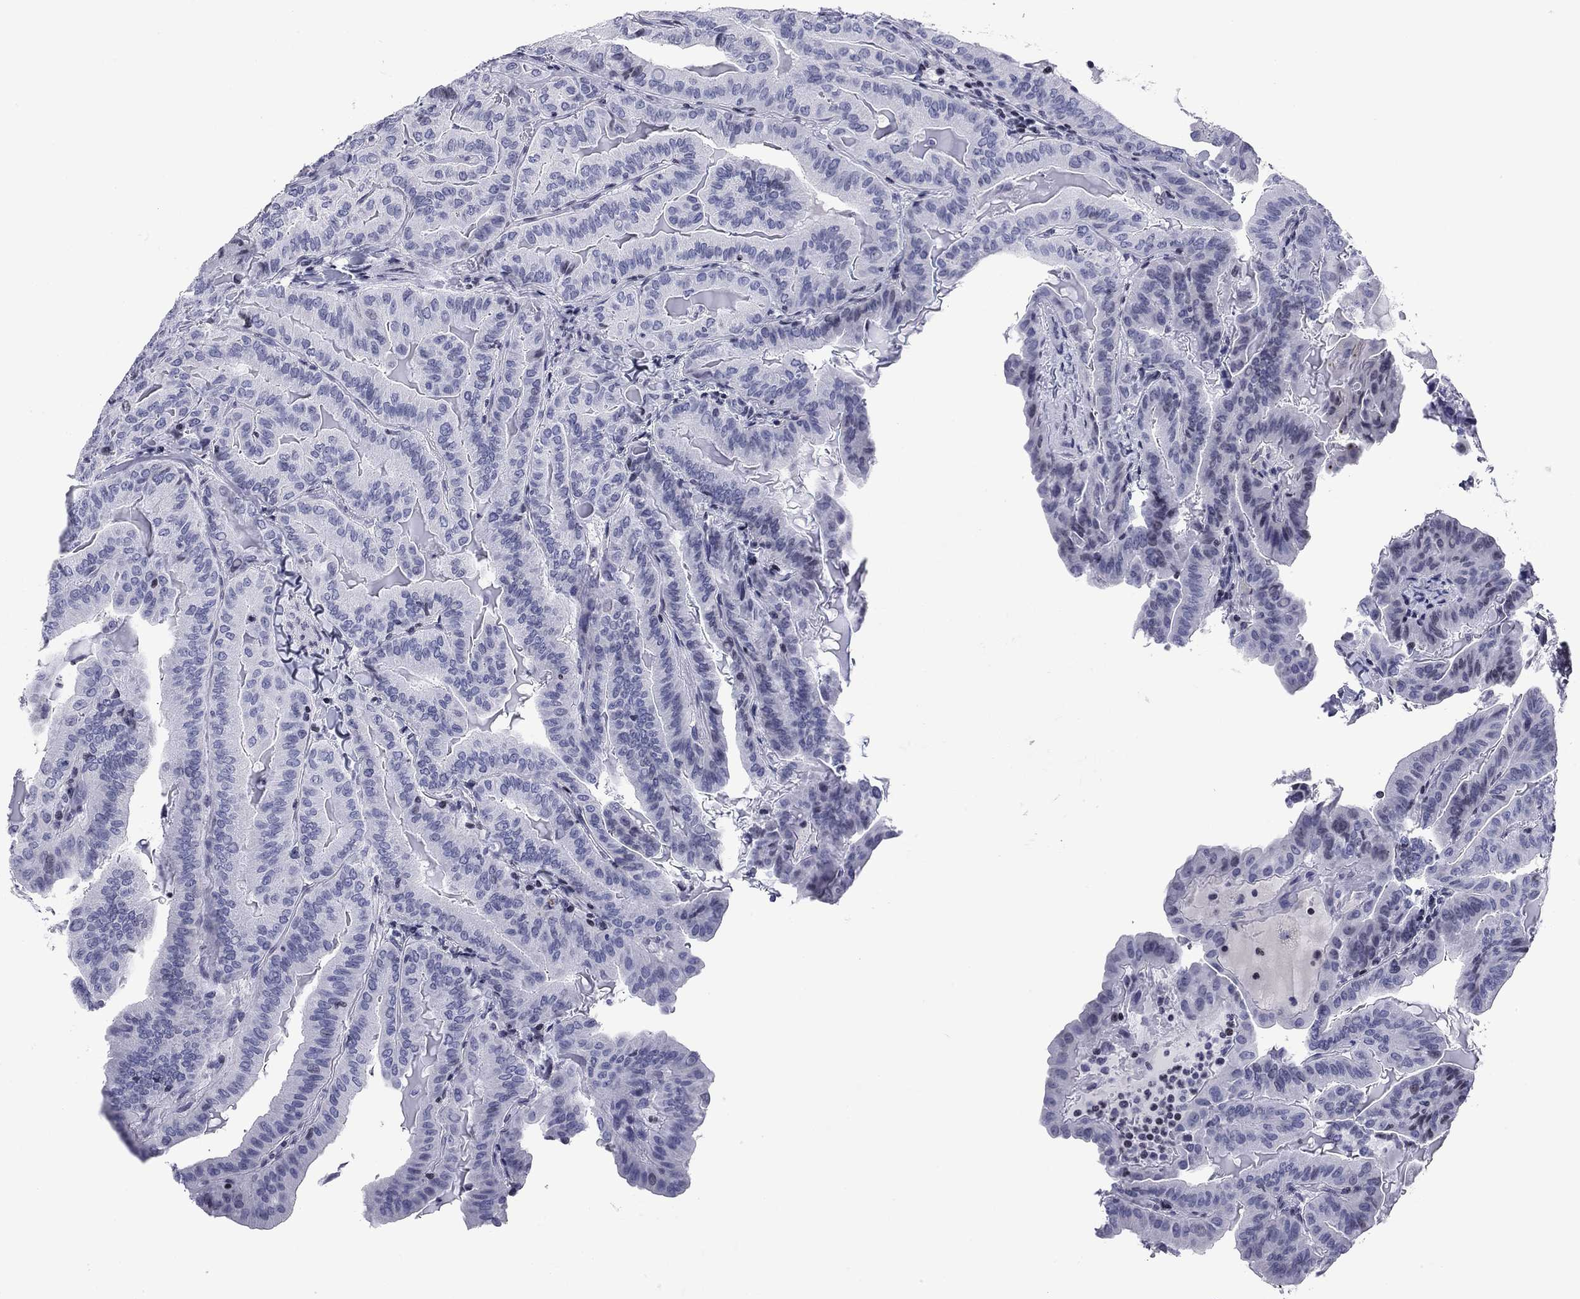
{"staining": {"intensity": "negative", "quantity": "none", "location": "none"}, "tissue": "thyroid cancer", "cell_type": "Tumor cells", "image_type": "cancer", "snomed": [{"axis": "morphology", "description": "Papillary adenocarcinoma, NOS"}, {"axis": "topography", "description": "Thyroid gland"}], "caption": "Tumor cells show no significant protein staining in thyroid papillary adenocarcinoma.", "gene": "CCDC144A", "patient": {"sex": "female", "age": 68}}